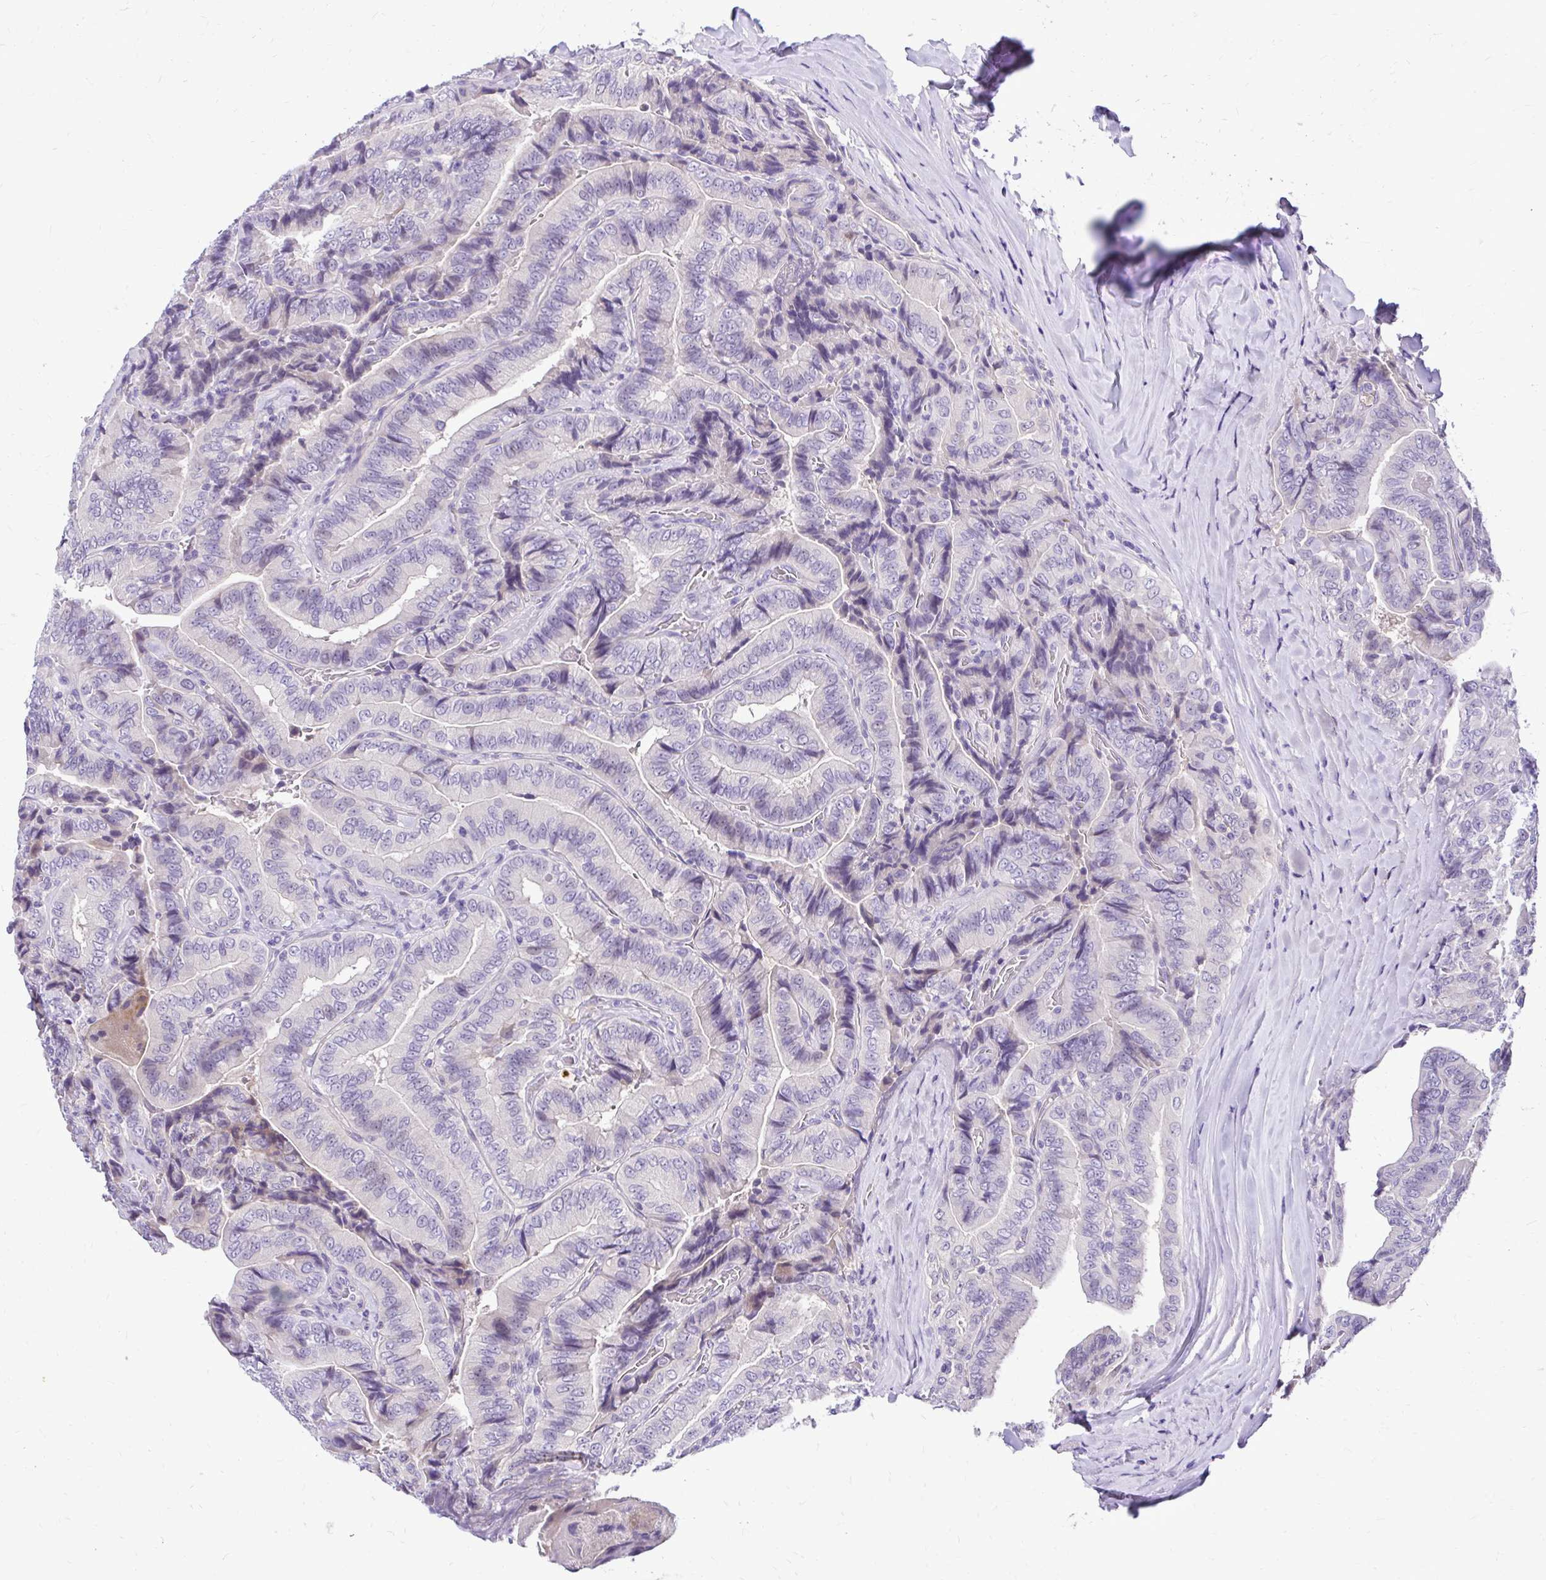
{"staining": {"intensity": "negative", "quantity": "none", "location": "none"}, "tissue": "thyroid cancer", "cell_type": "Tumor cells", "image_type": "cancer", "snomed": [{"axis": "morphology", "description": "Papillary adenocarcinoma, NOS"}, {"axis": "topography", "description": "Thyroid gland"}], "caption": "High power microscopy photomicrograph of an immunohistochemistry image of thyroid cancer, revealing no significant positivity in tumor cells.", "gene": "ZSWIM9", "patient": {"sex": "male", "age": 61}}